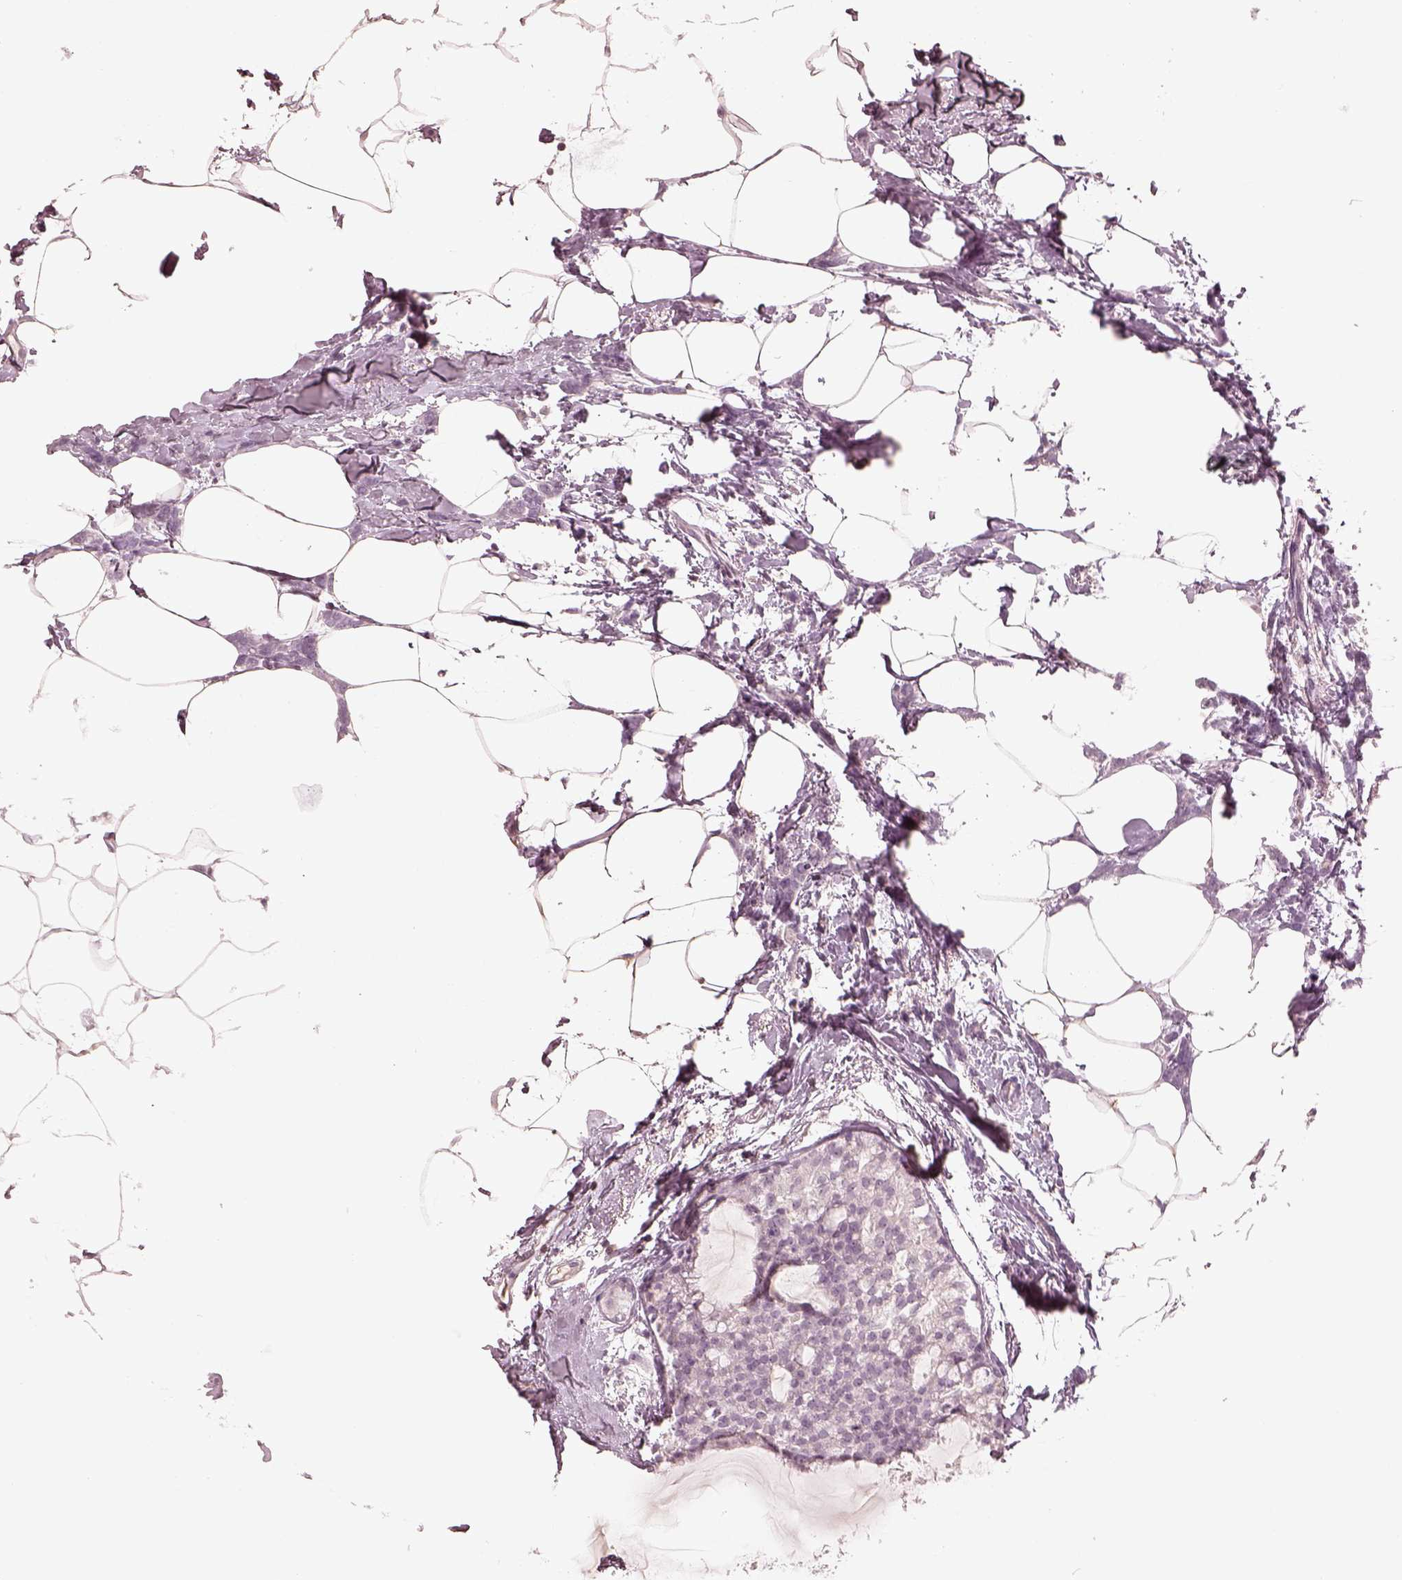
{"staining": {"intensity": "negative", "quantity": "none", "location": "none"}, "tissue": "breast cancer", "cell_type": "Tumor cells", "image_type": "cancer", "snomed": [{"axis": "morphology", "description": "Duct carcinoma"}, {"axis": "topography", "description": "Breast"}], "caption": "The histopathology image exhibits no staining of tumor cells in intraductal carcinoma (breast).", "gene": "EGR4", "patient": {"sex": "female", "age": 40}}